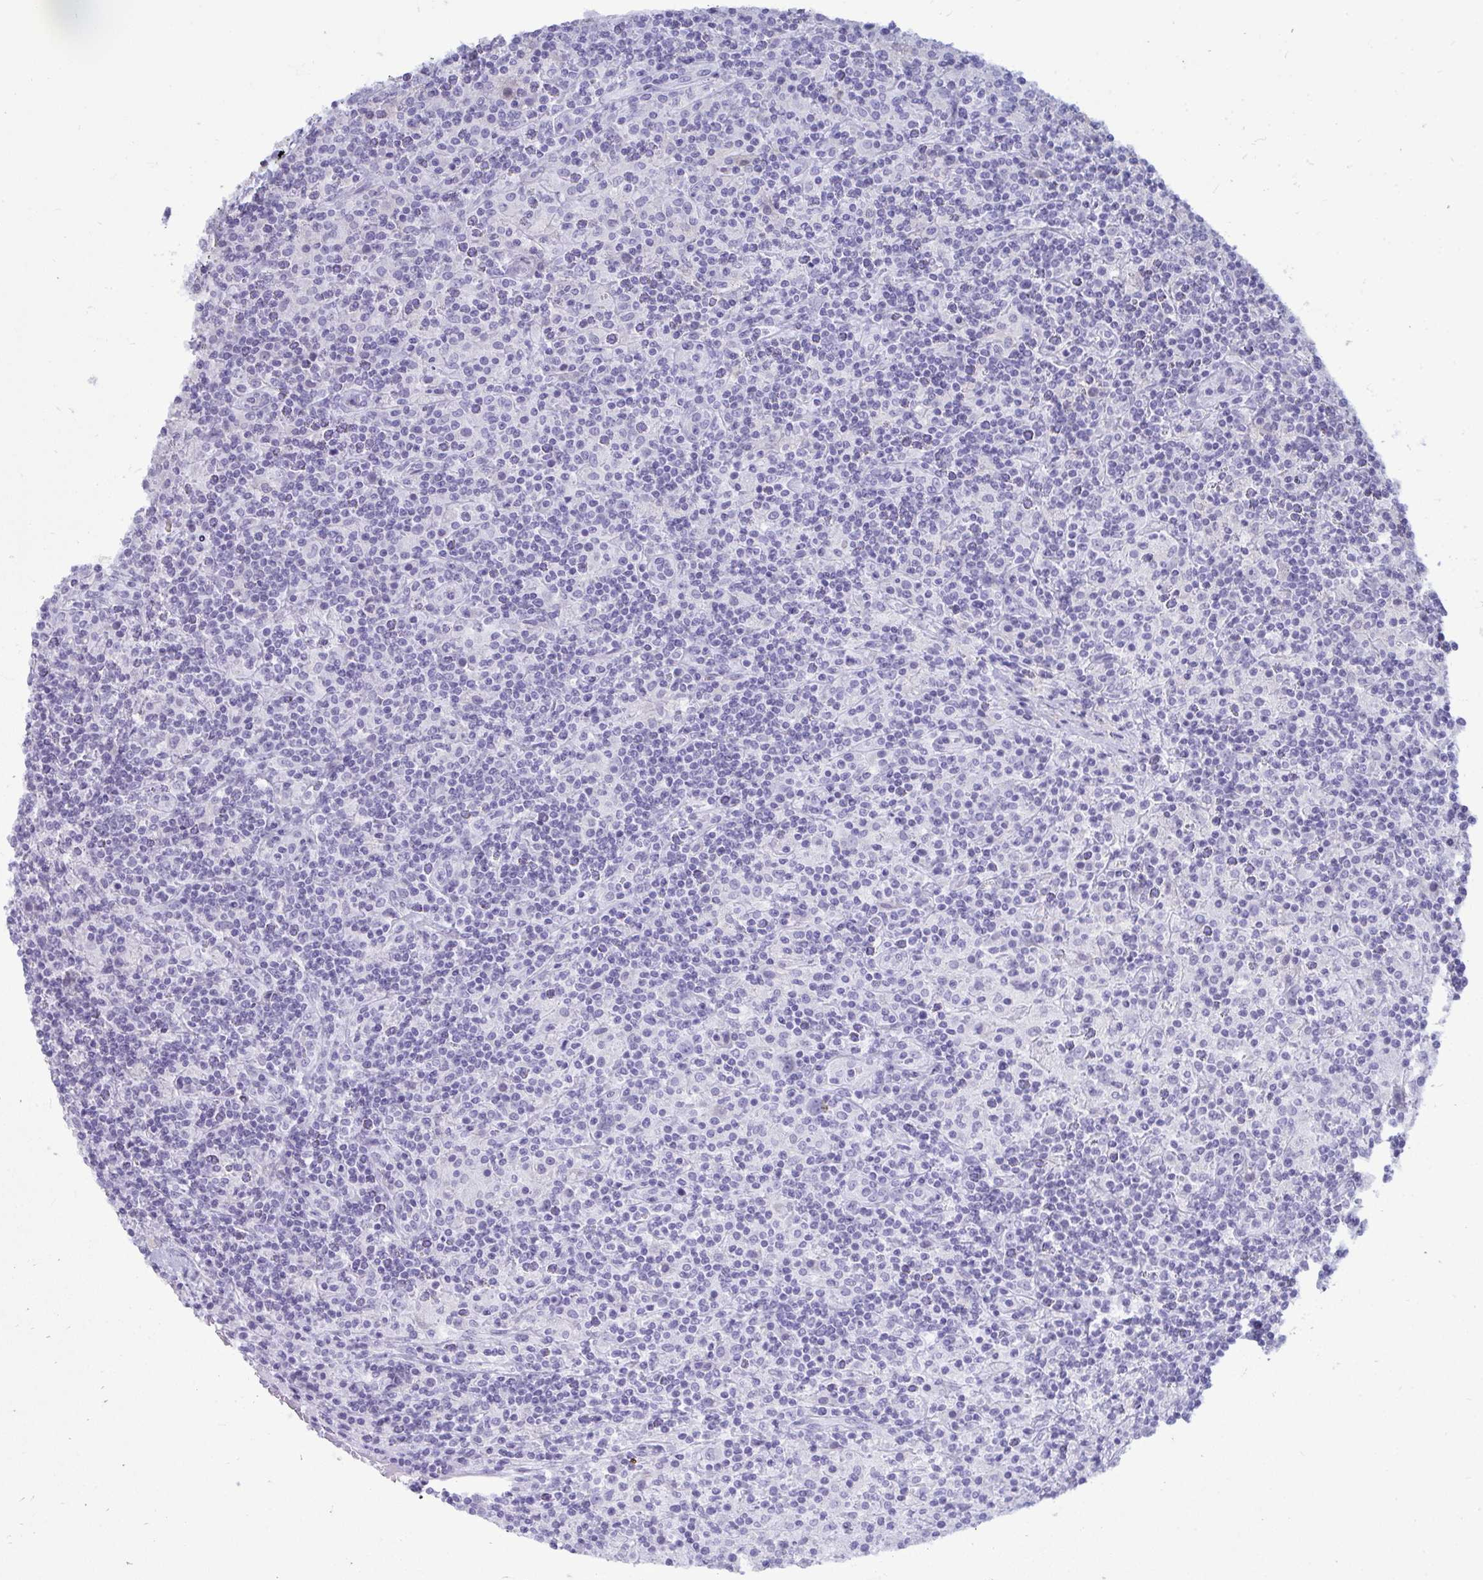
{"staining": {"intensity": "negative", "quantity": "none", "location": "none"}, "tissue": "lymphoma", "cell_type": "Tumor cells", "image_type": "cancer", "snomed": [{"axis": "morphology", "description": "Hodgkin's disease, NOS"}, {"axis": "topography", "description": "Lymph node"}], "caption": "Immunohistochemistry image of Hodgkin's disease stained for a protein (brown), which reveals no staining in tumor cells.", "gene": "ANKRD60", "patient": {"sex": "male", "age": 70}}